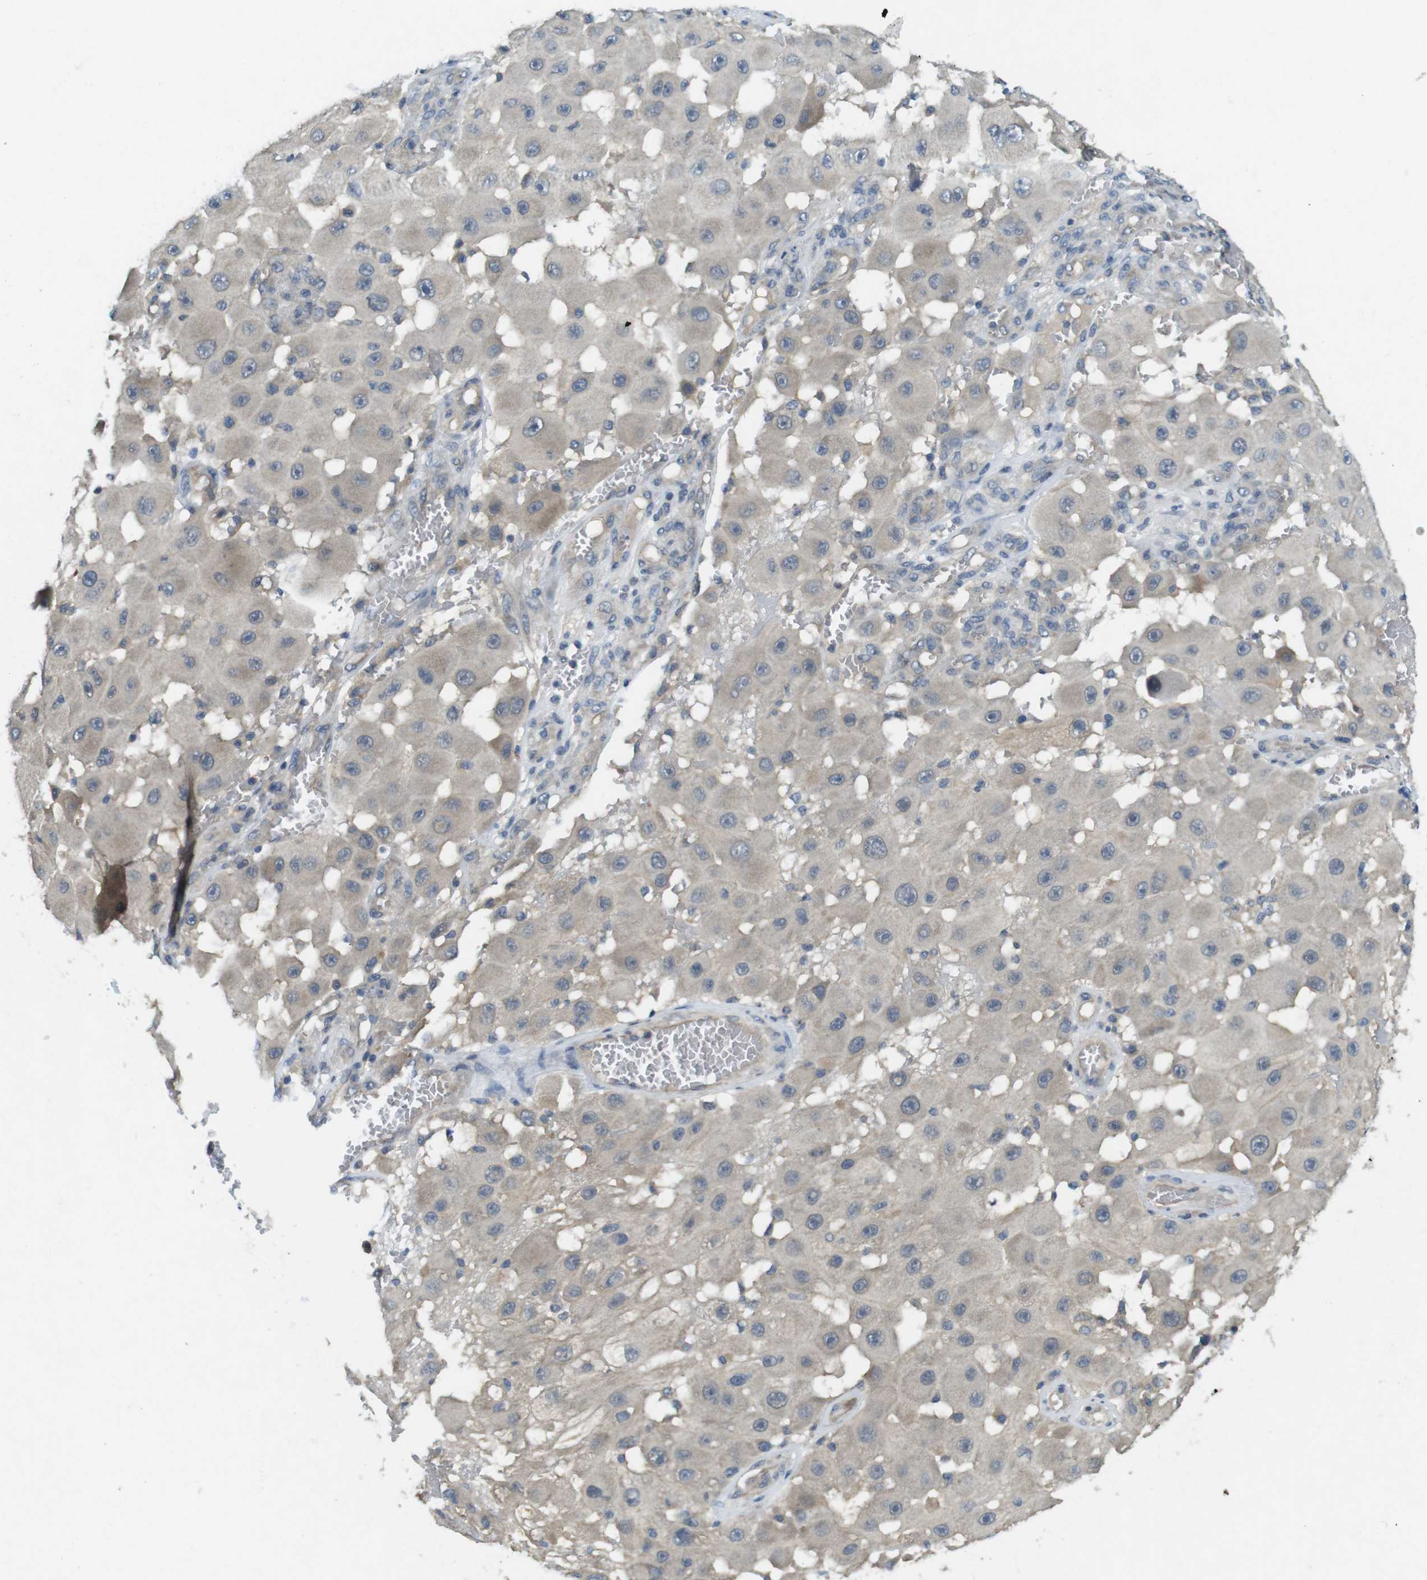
{"staining": {"intensity": "negative", "quantity": "none", "location": "none"}, "tissue": "melanoma", "cell_type": "Tumor cells", "image_type": "cancer", "snomed": [{"axis": "morphology", "description": "Malignant melanoma, NOS"}, {"axis": "topography", "description": "Skin"}], "caption": "There is no significant expression in tumor cells of melanoma. (IHC, brightfield microscopy, high magnification).", "gene": "SUGT1", "patient": {"sex": "female", "age": 81}}